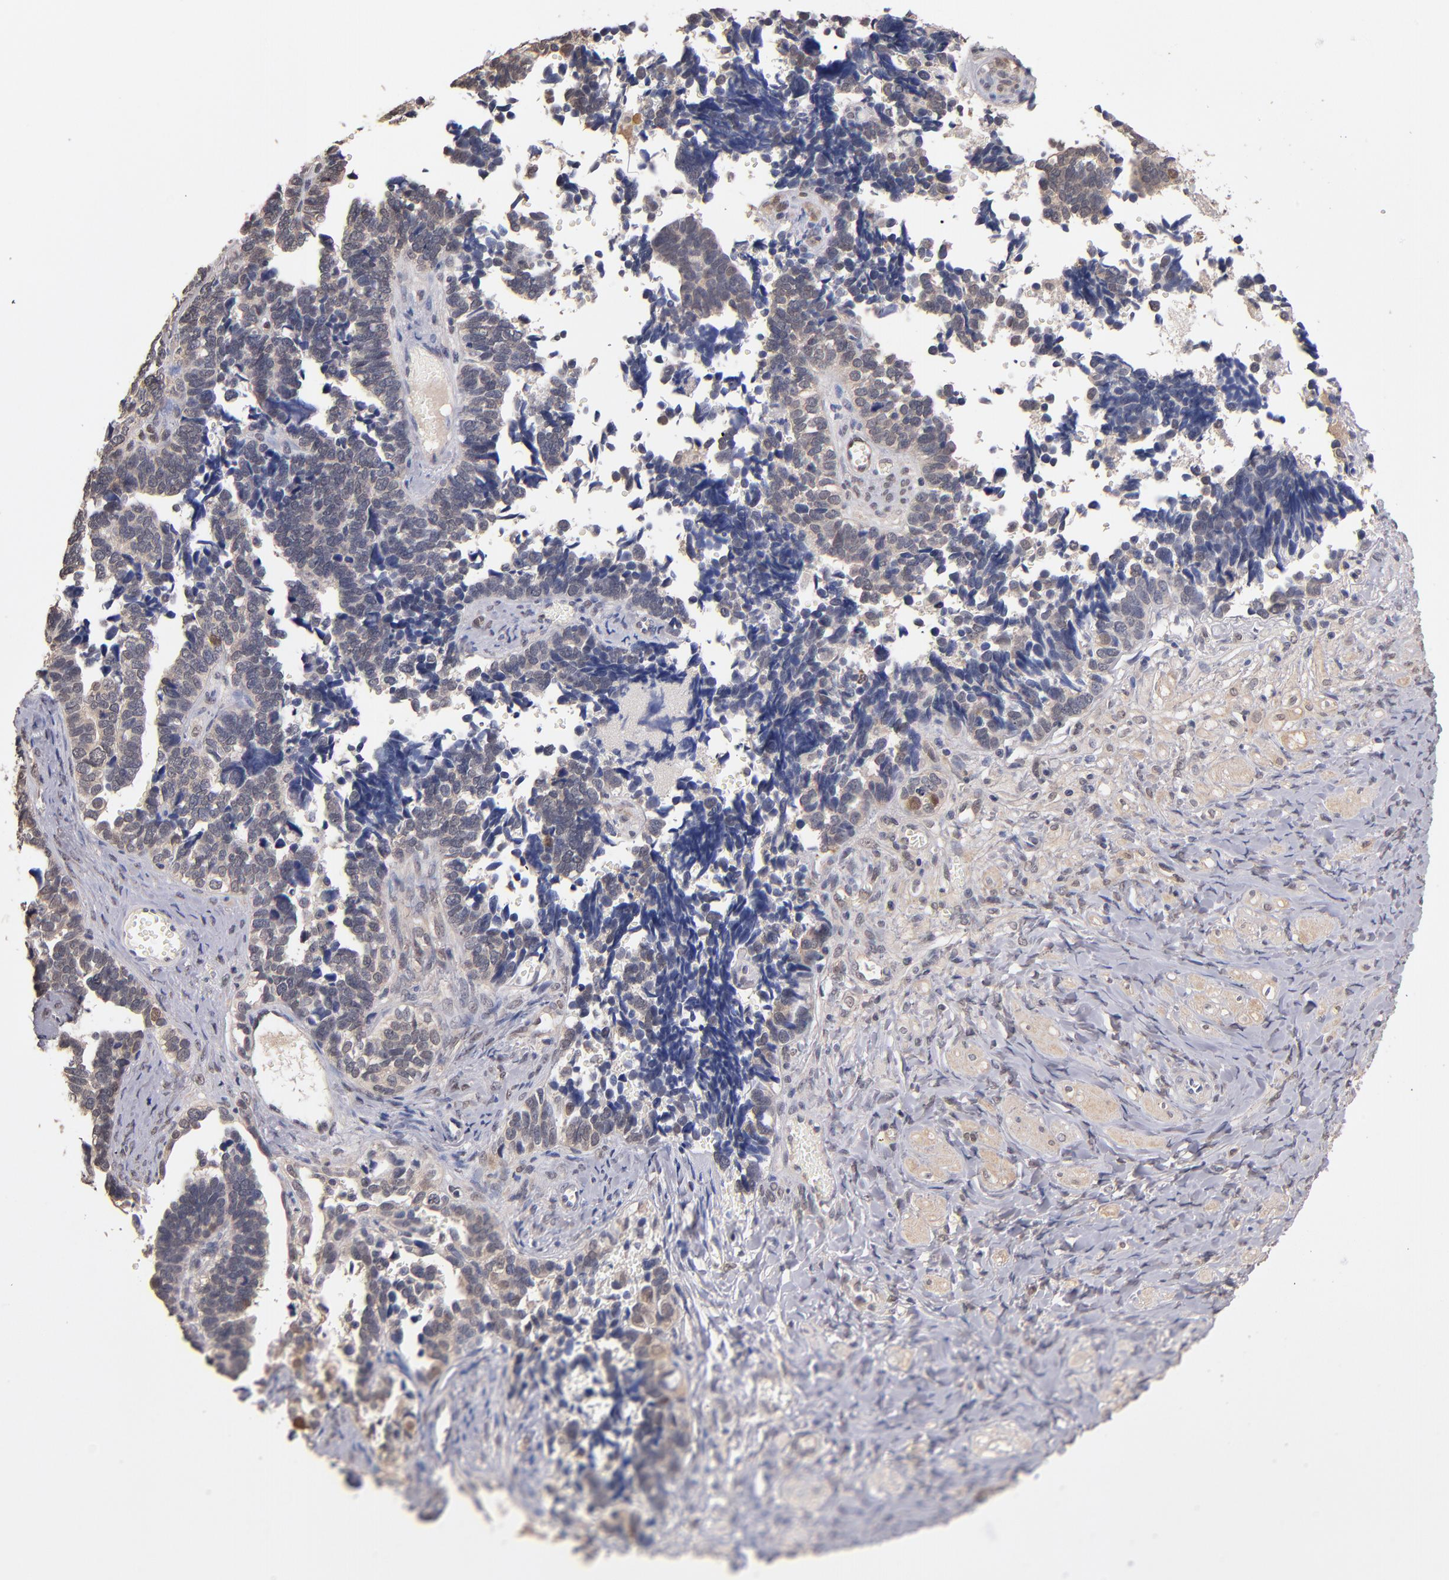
{"staining": {"intensity": "moderate", "quantity": "<25%", "location": "nuclear"}, "tissue": "ovarian cancer", "cell_type": "Tumor cells", "image_type": "cancer", "snomed": [{"axis": "morphology", "description": "Cystadenocarcinoma, serous, NOS"}, {"axis": "topography", "description": "Ovary"}], "caption": "Immunohistochemical staining of ovarian serous cystadenocarcinoma exhibits low levels of moderate nuclear positivity in approximately <25% of tumor cells.", "gene": "PSMD10", "patient": {"sex": "female", "age": 77}}